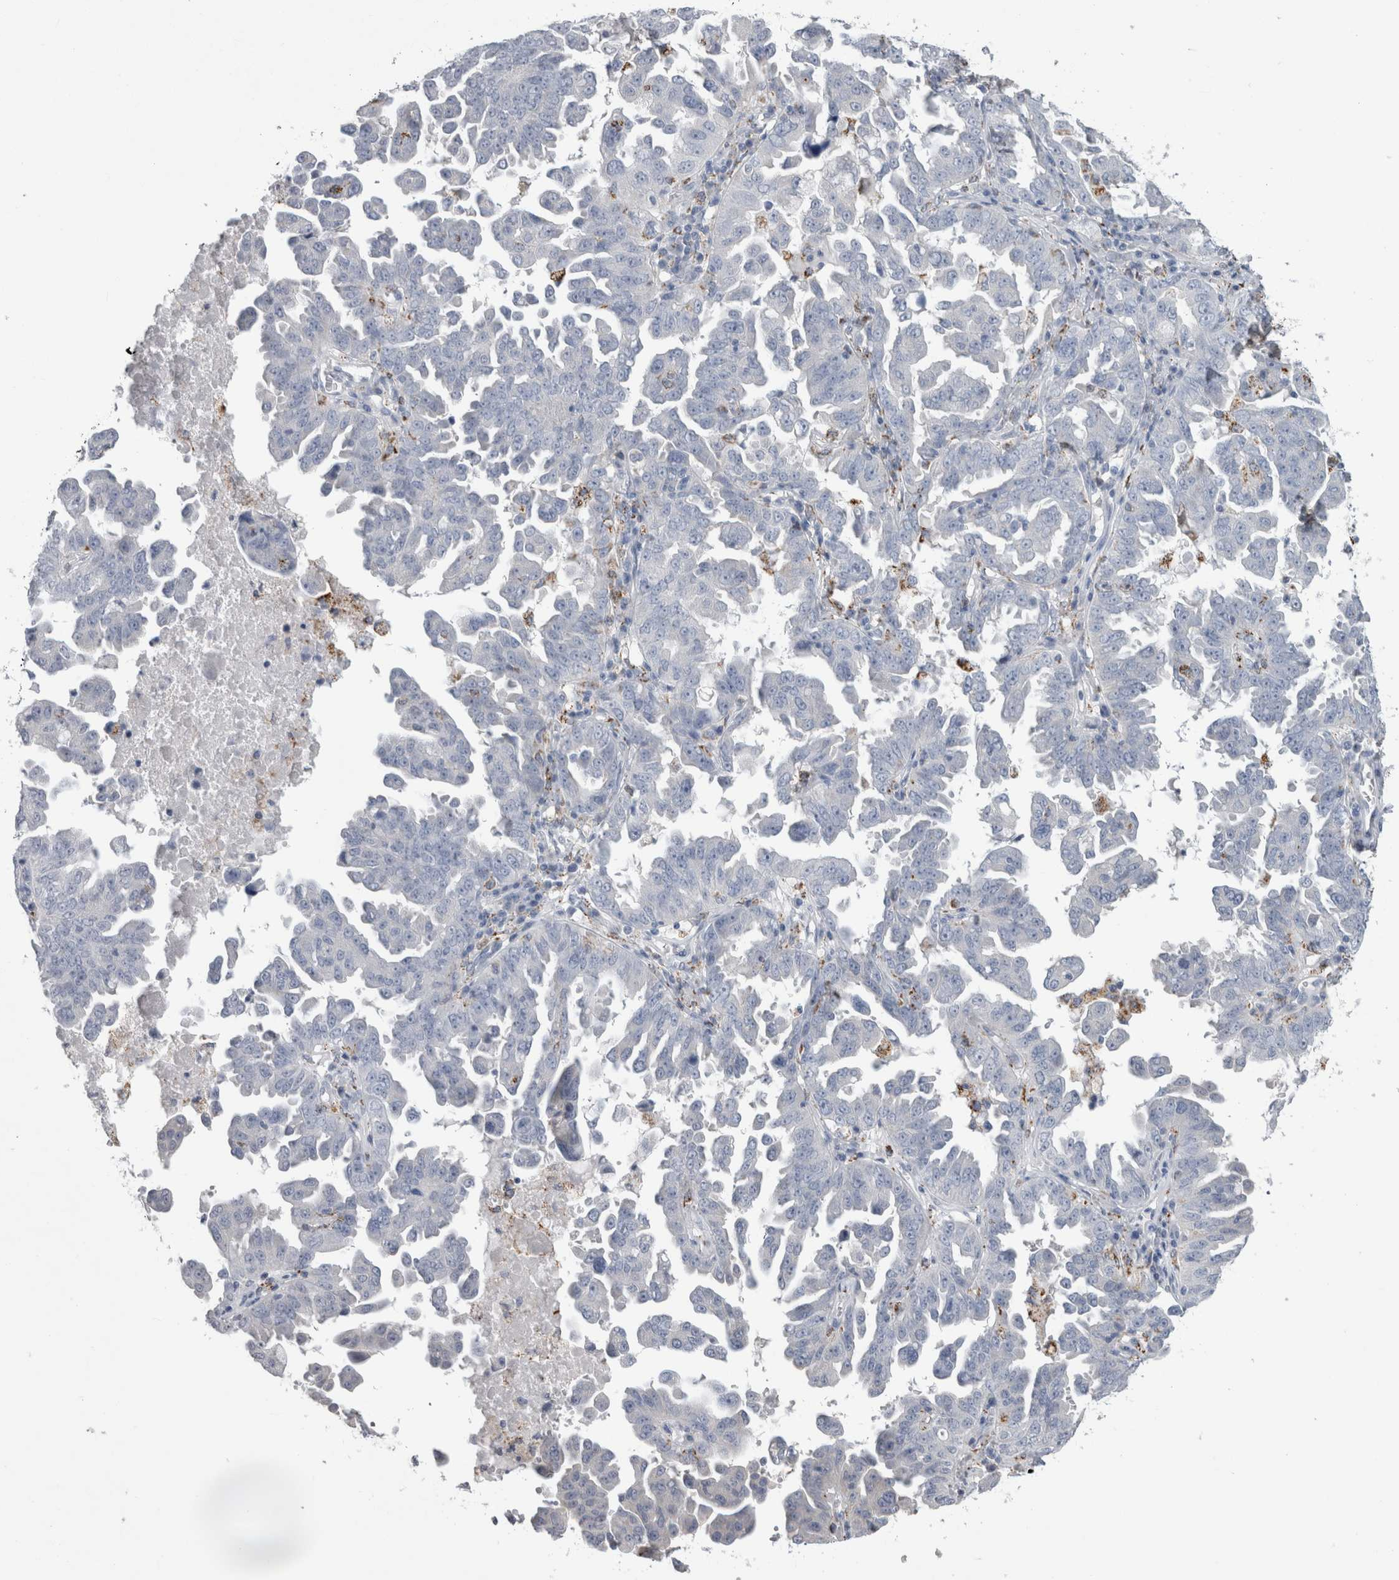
{"staining": {"intensity": "negative", "quantity": "none", "location": "none"}, "tissue": "ovarian cancer", "cell_type": "Tumor cells", "image_type": "cancer", "snomed": [{"axis": "morphology", "description": "Carcinoma, endometroid"}, {"axis": "topography", "description": "Ovary"}], "caption": "Human ovarian cancer stained for a protein using IHC shows no expression in tumor cells.", "gene": "GATM", "patient": {"sex": "female", "age": 62}}